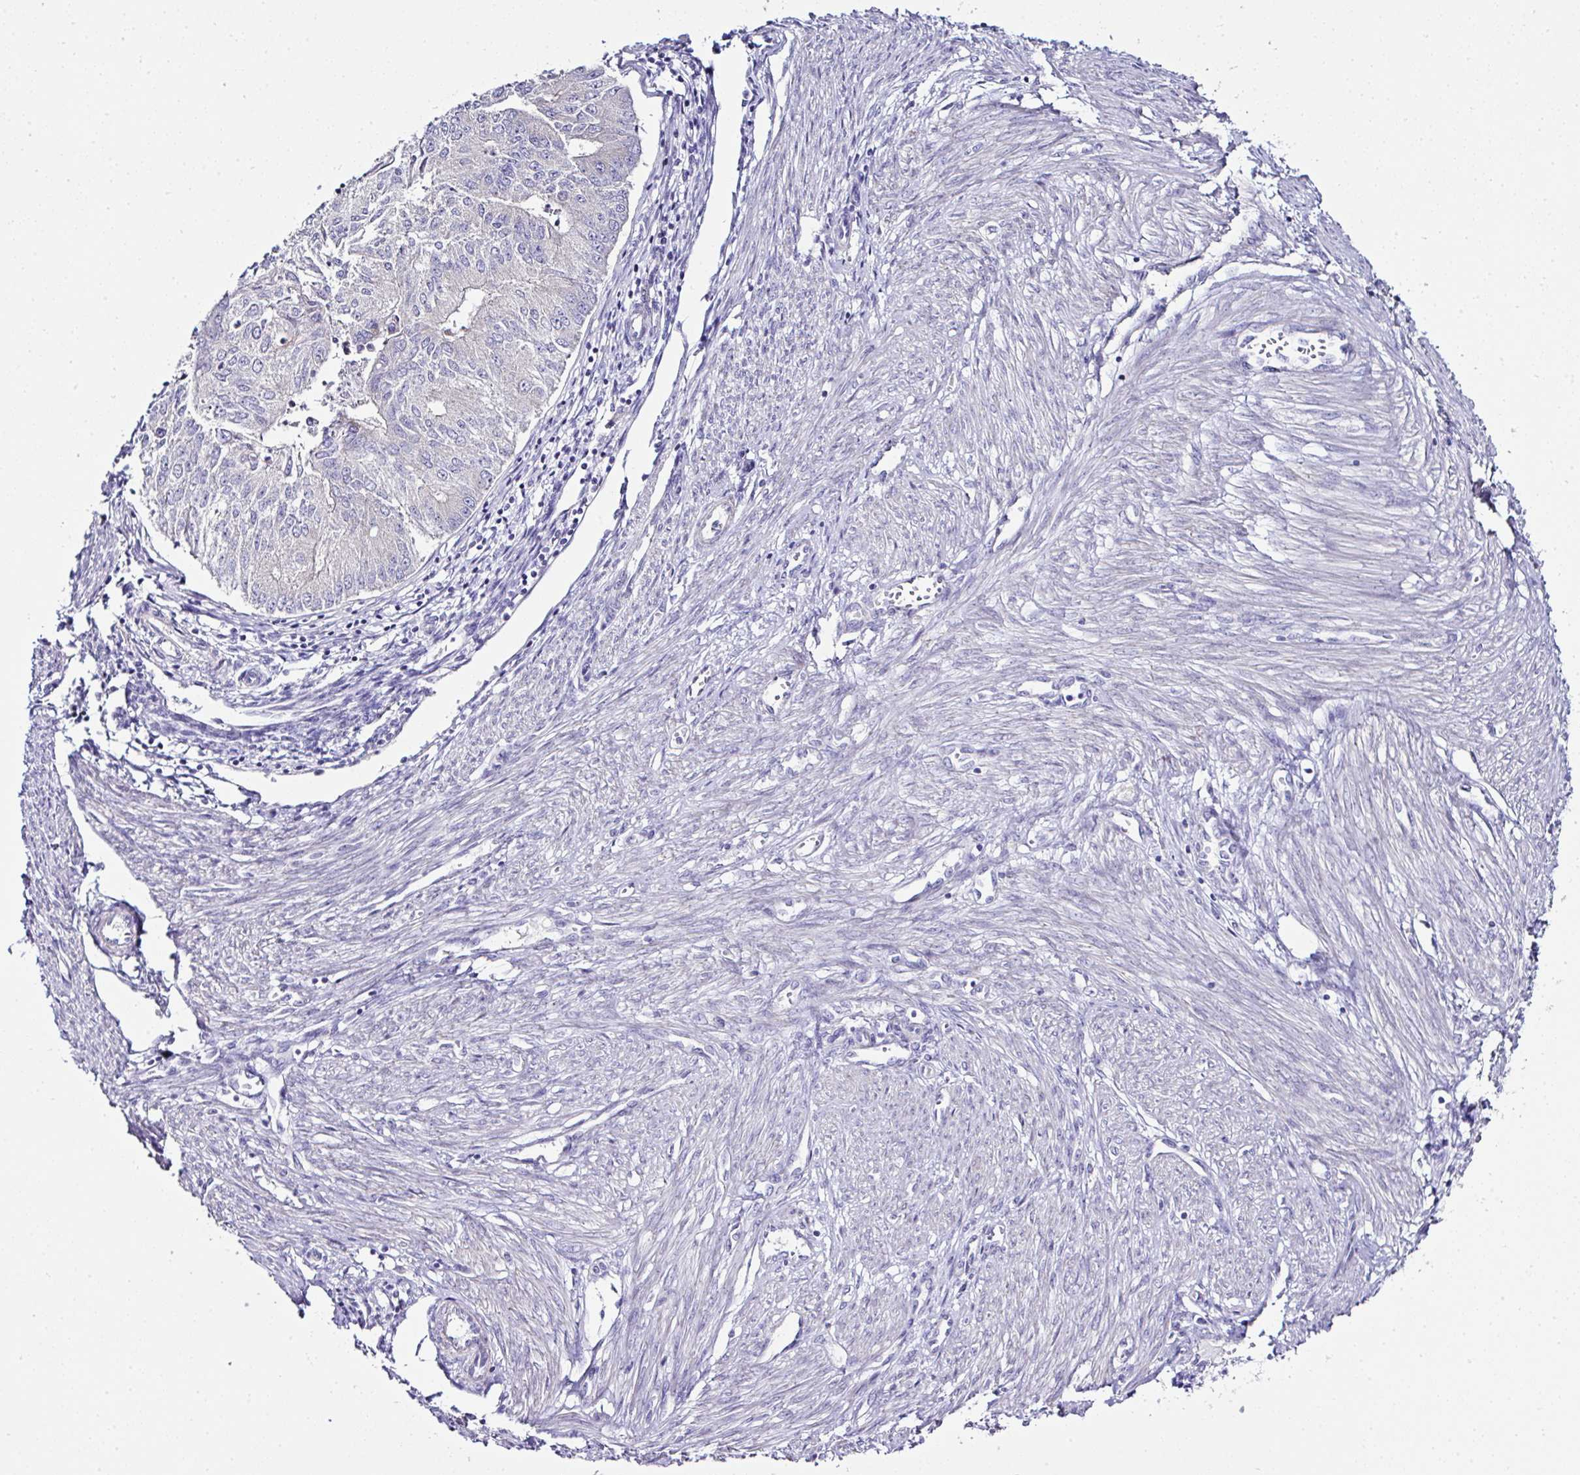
{"staining": {"intensity": "negative", "quantity": "none", "location": "none"}, "tissue": "endometrial cancer", "cell_type": "Tumor cells", "image_type": "cancer", "snomed": [{"axis": "morphology", "description": "Adenocarcinoma, NOS"}, {"axis": "topography", "description": "Endometrium"}], "caption": "Immunohistochemical staining of human endometrial adenocarcinoma shows no significant staining in tumor cells.", "gene": "OR4P4", "patient": {"sex": "female", "age": 50}}